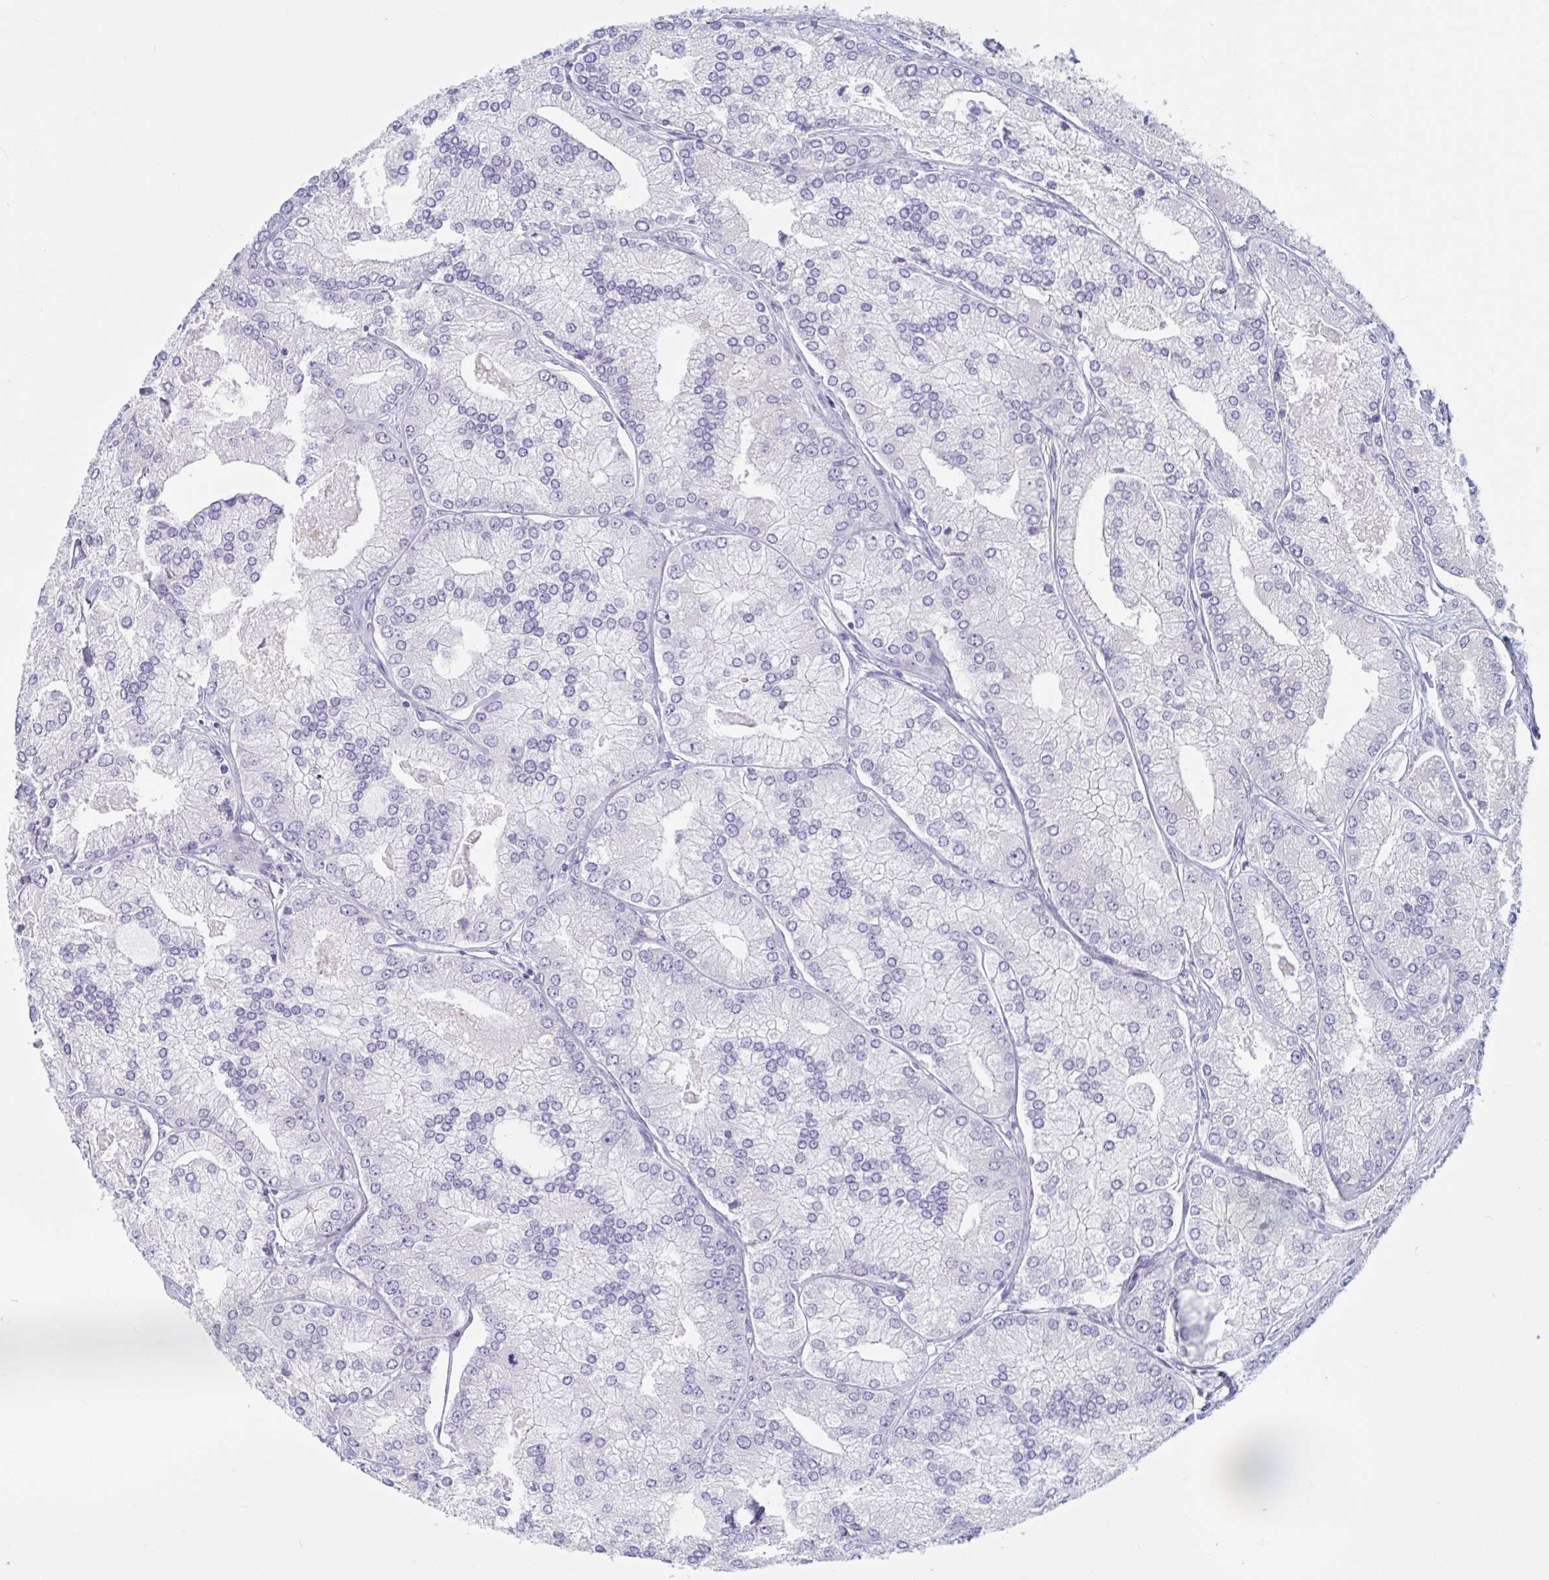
{"staining": {"intensity": "negative", "quantity": "none", "location": "none"}, "tissue": "prostate cancer", "cell_type": "Tumor cells", "image_type": "cancer", "snomed": [{"axis": "morphology", "description": "Adenocarcinoma, High grade"}, {"axis": "topography", "description": "Prostate"}], "caption": "Protein analysis of adenocarcinoma (high-grade) (prostate) shows no significant positivity in tumor cells.", "gene": "TNNI2", "patient": {"sex": "male", "age": 61}}